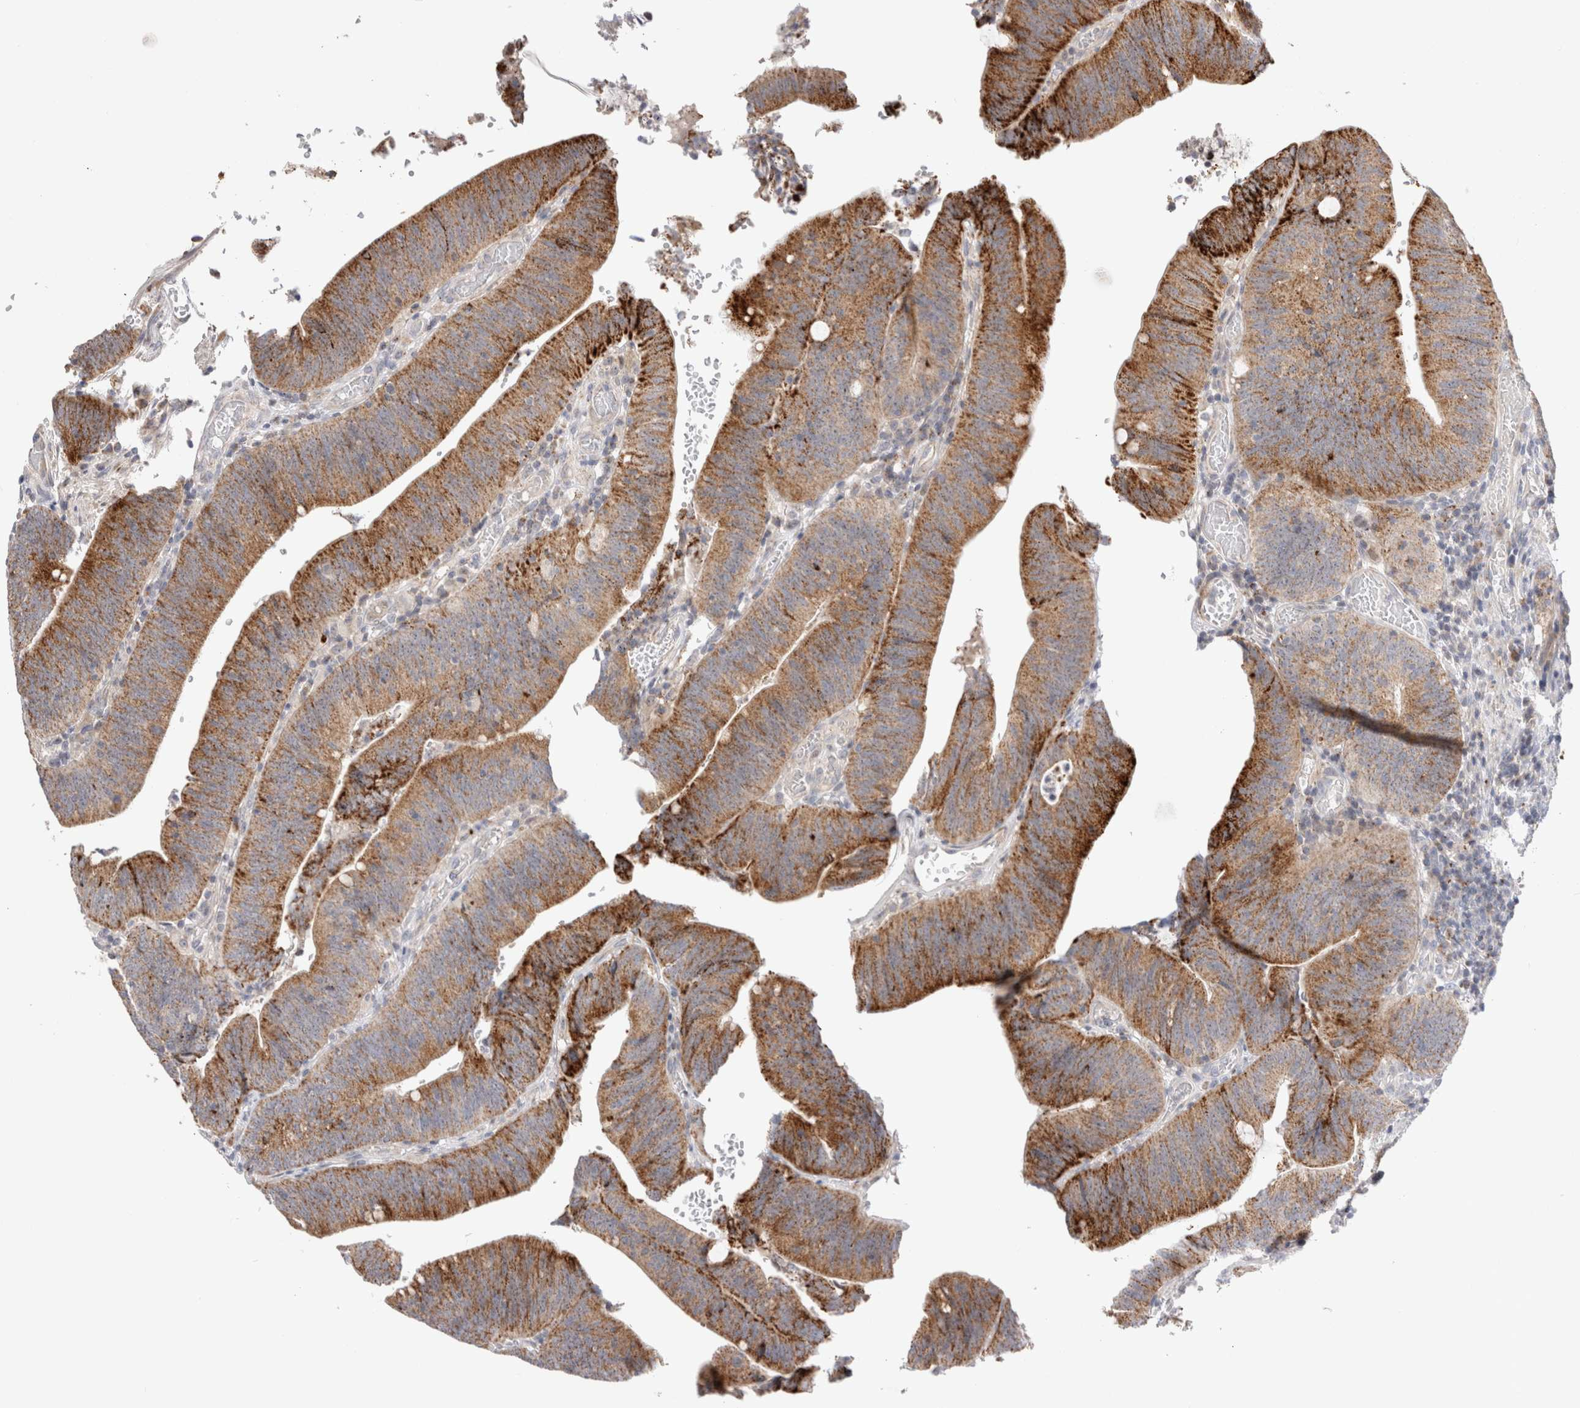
{"staining": {"intensity": "moderate", "quantity": ">75%", "location": "cytoplasmic/membranous"}, "tissue": "colorectal cancer", "cell_type": "Tumor cells", "image_type": "cancer", "snomed": [{"axis": "morphology", "description": "Normal tissue, NOS"}, {"axis": "morphology", "description": "Adenocarcinoma, NOS"}, {"axis": "topography", "description": "Rectum"}], "caption": "The micrograph demonstrates immunohistochemical staining of colorectal adenocarcinoma. There is moderate cytoplasmic/membranous positivity is seen in approximately >75% of tumor cells.", "gene": "CHADL", "patient": {"sex": "female", "age": 66}}